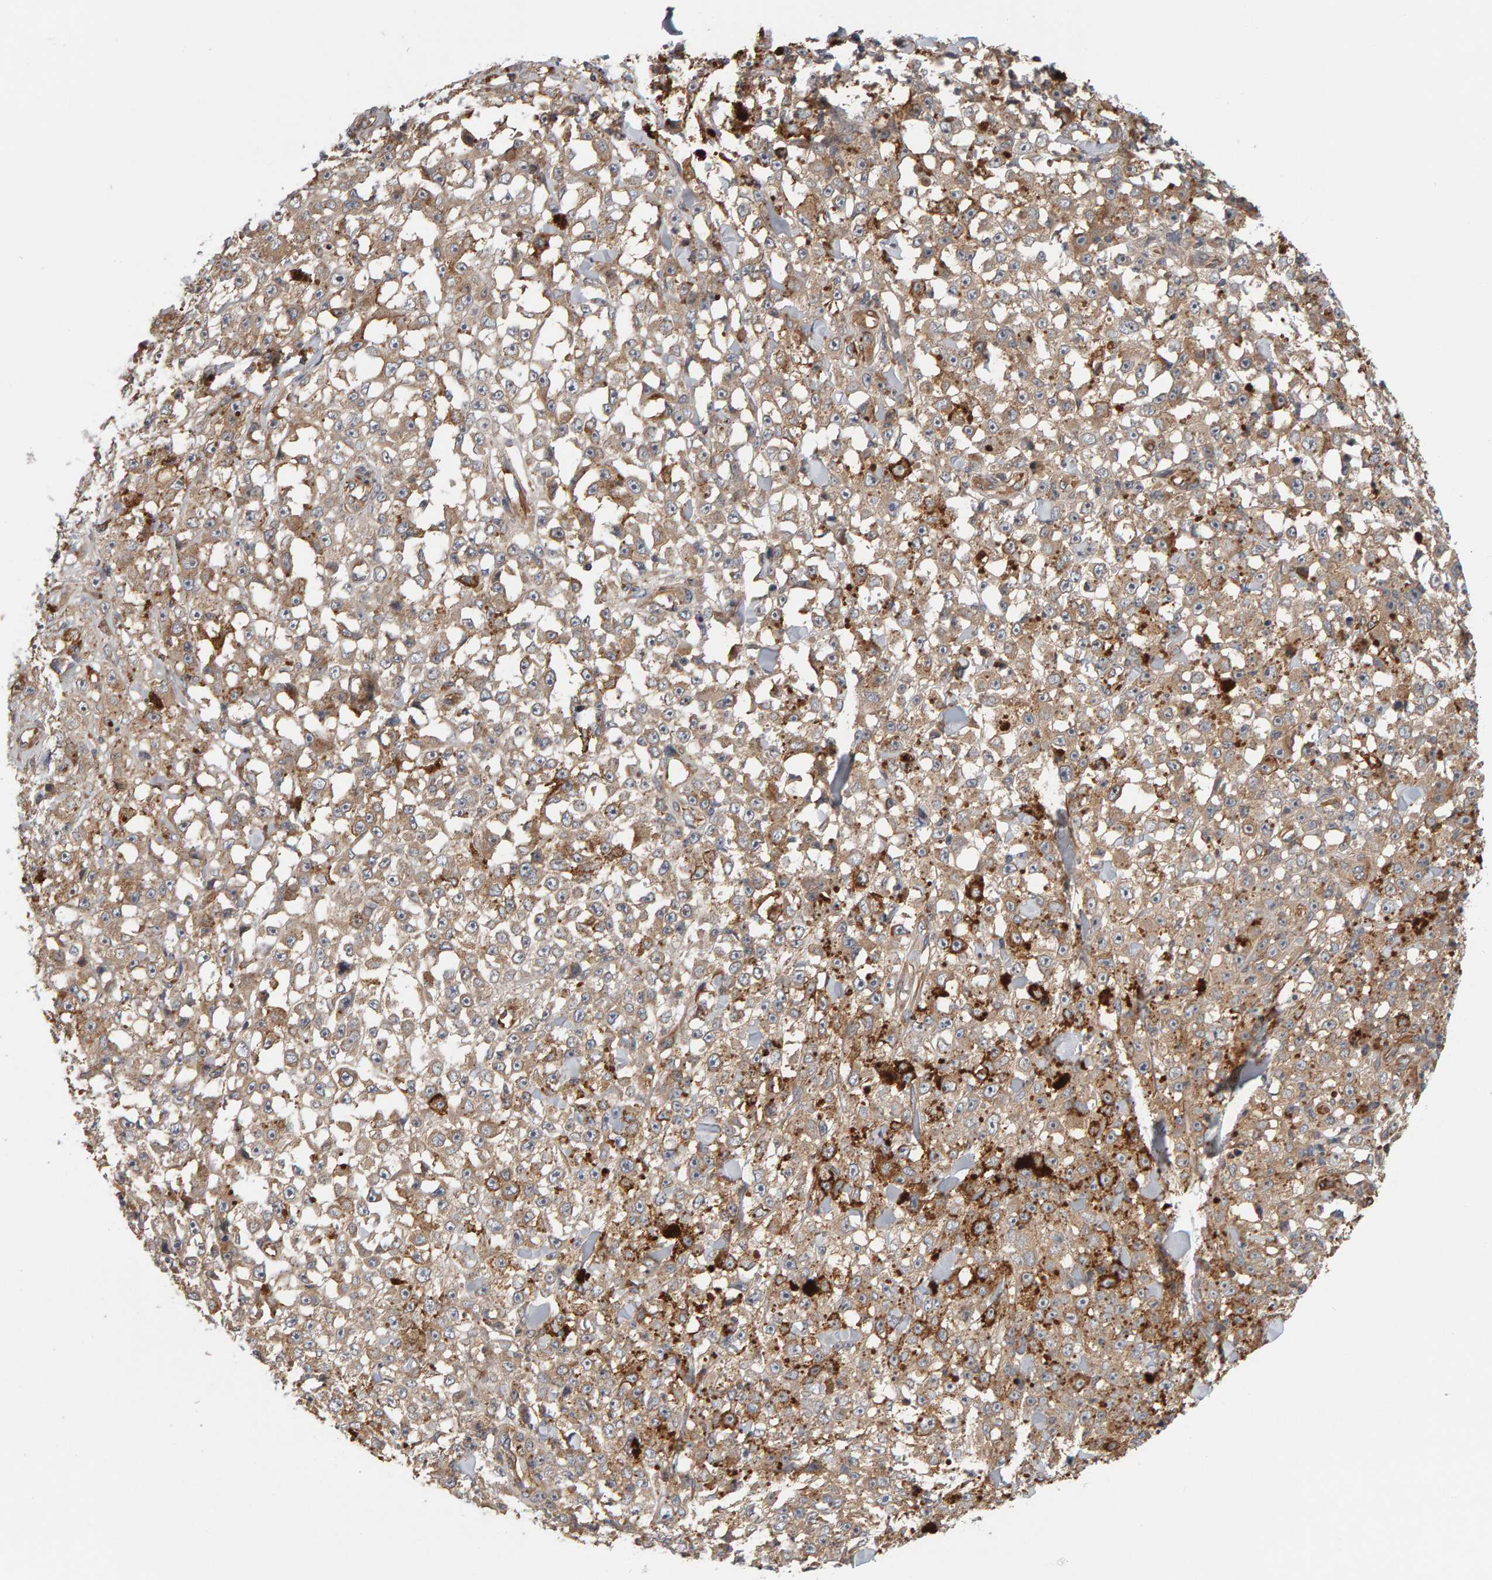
{"staining": {"intensity": "weak", "quantity": ">75%", "location": "cytoplasmic/membranous"}, "tissue": "melanoma", "cell_type": "Tumor cells", "image_type": "cancer", "snomed": [{"axis": "morphology", "description": "Malignant melanoma, NOS"}, {"axis": "topography", "description": "Skin"}], "caption": "A histopathology image of melanoma stained for a protein reveals weak cytoplasmic/membranous brown staining in tumor cells.", "gene": "C9orf72", "patient": {"sex": "female", "age": 82}}